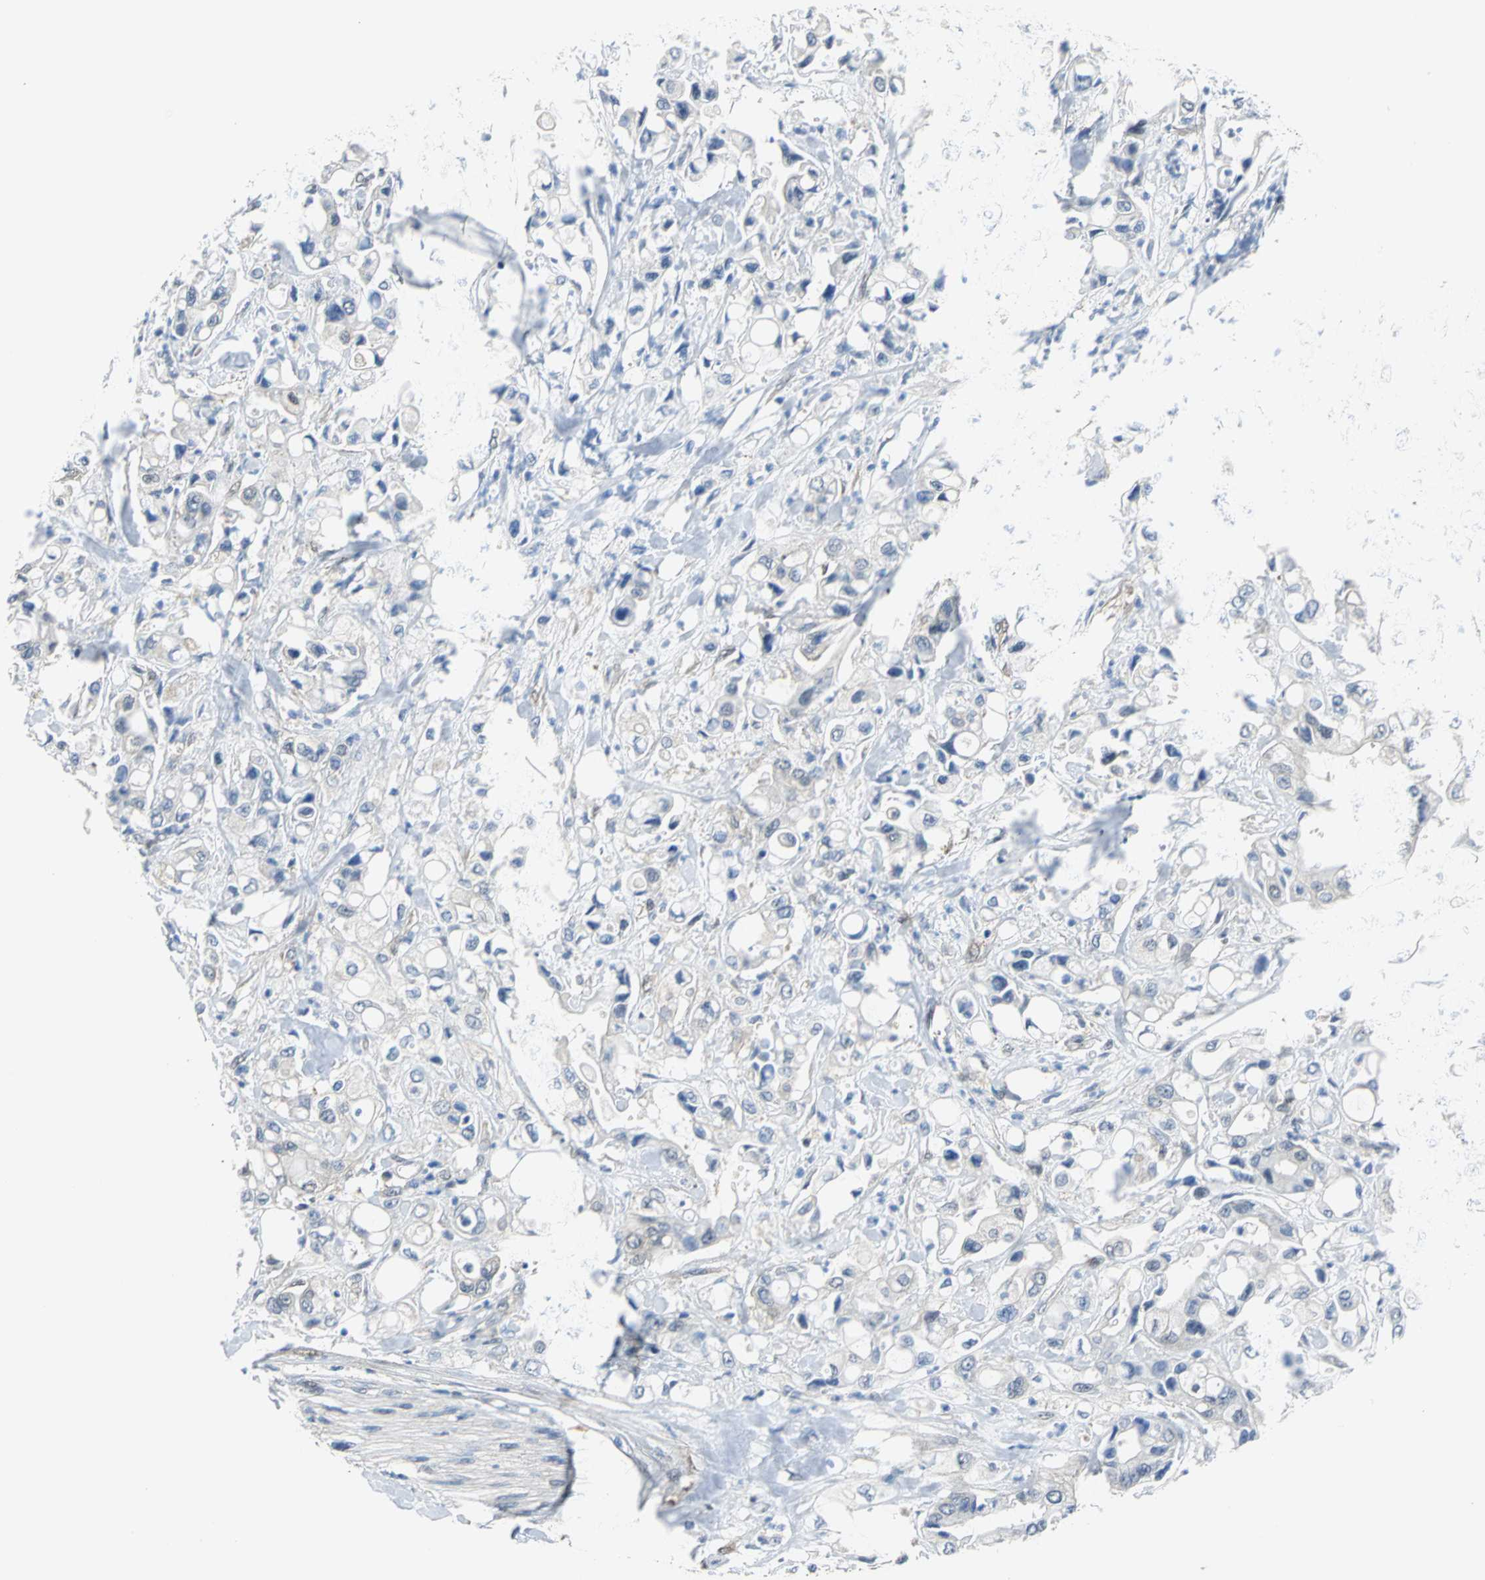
{"staining": {"intensity": "negative", "quantity": "none", "location": "none"}, "tissue": "pancreatic cancer", "cell_type": "Tumor cells", "image_type": "cancer", "snomed": [{"axis": "morphology", "description": "Adenocarcinoma, NOS"}, {"axis": "topography", "description": "Pancreas"}], "caption": "The IHC image has no significant expression in tumor cells of pancreatic cancer tissue. (Brightfield microscopy of DAB immunohistochemistry (IHC) at high magnification).", "gene": "PGM3", "patient": {"sex": "male", "age": 70}}